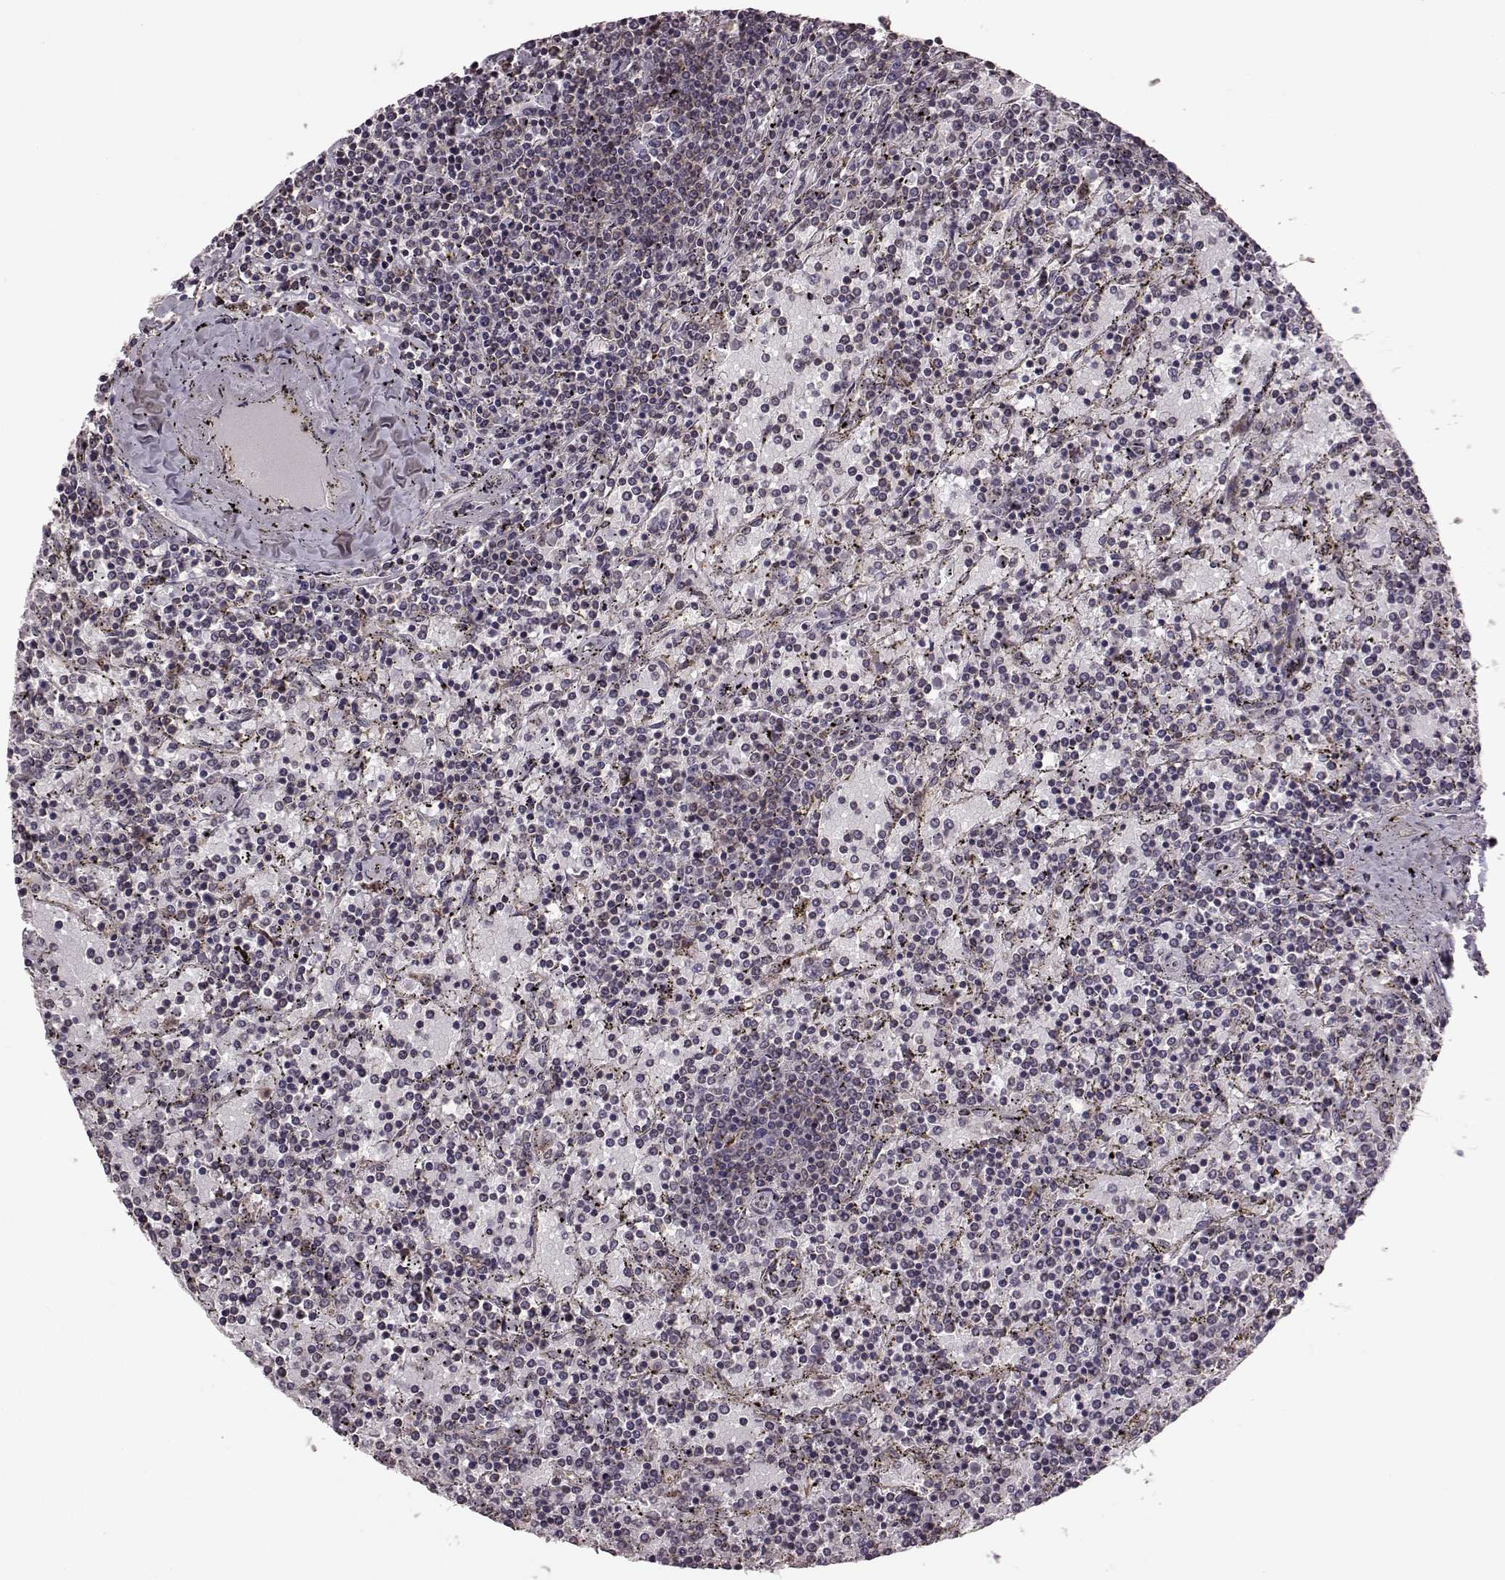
{"staining": {"intensity": "negative", "quantity": "none", "location": "none"}, "tissue": "lymphoma", "cell_type": "Tumor cells", "image_type": "cancer", "snomed": [{"axis": "morphology", "description": "Malignant lymphoma, non-Hodgkin's type, Low grade"}, {"axis": "topography", "description": "Spleen"}], "caption": "Immunohistochemistry micrograph of neoplastic tissue: lymphoma stained with DAB displays no significant protein positivity in tumor cells.", "gene": "PUDP", "patient": {"sex": "female", "age": 77}}